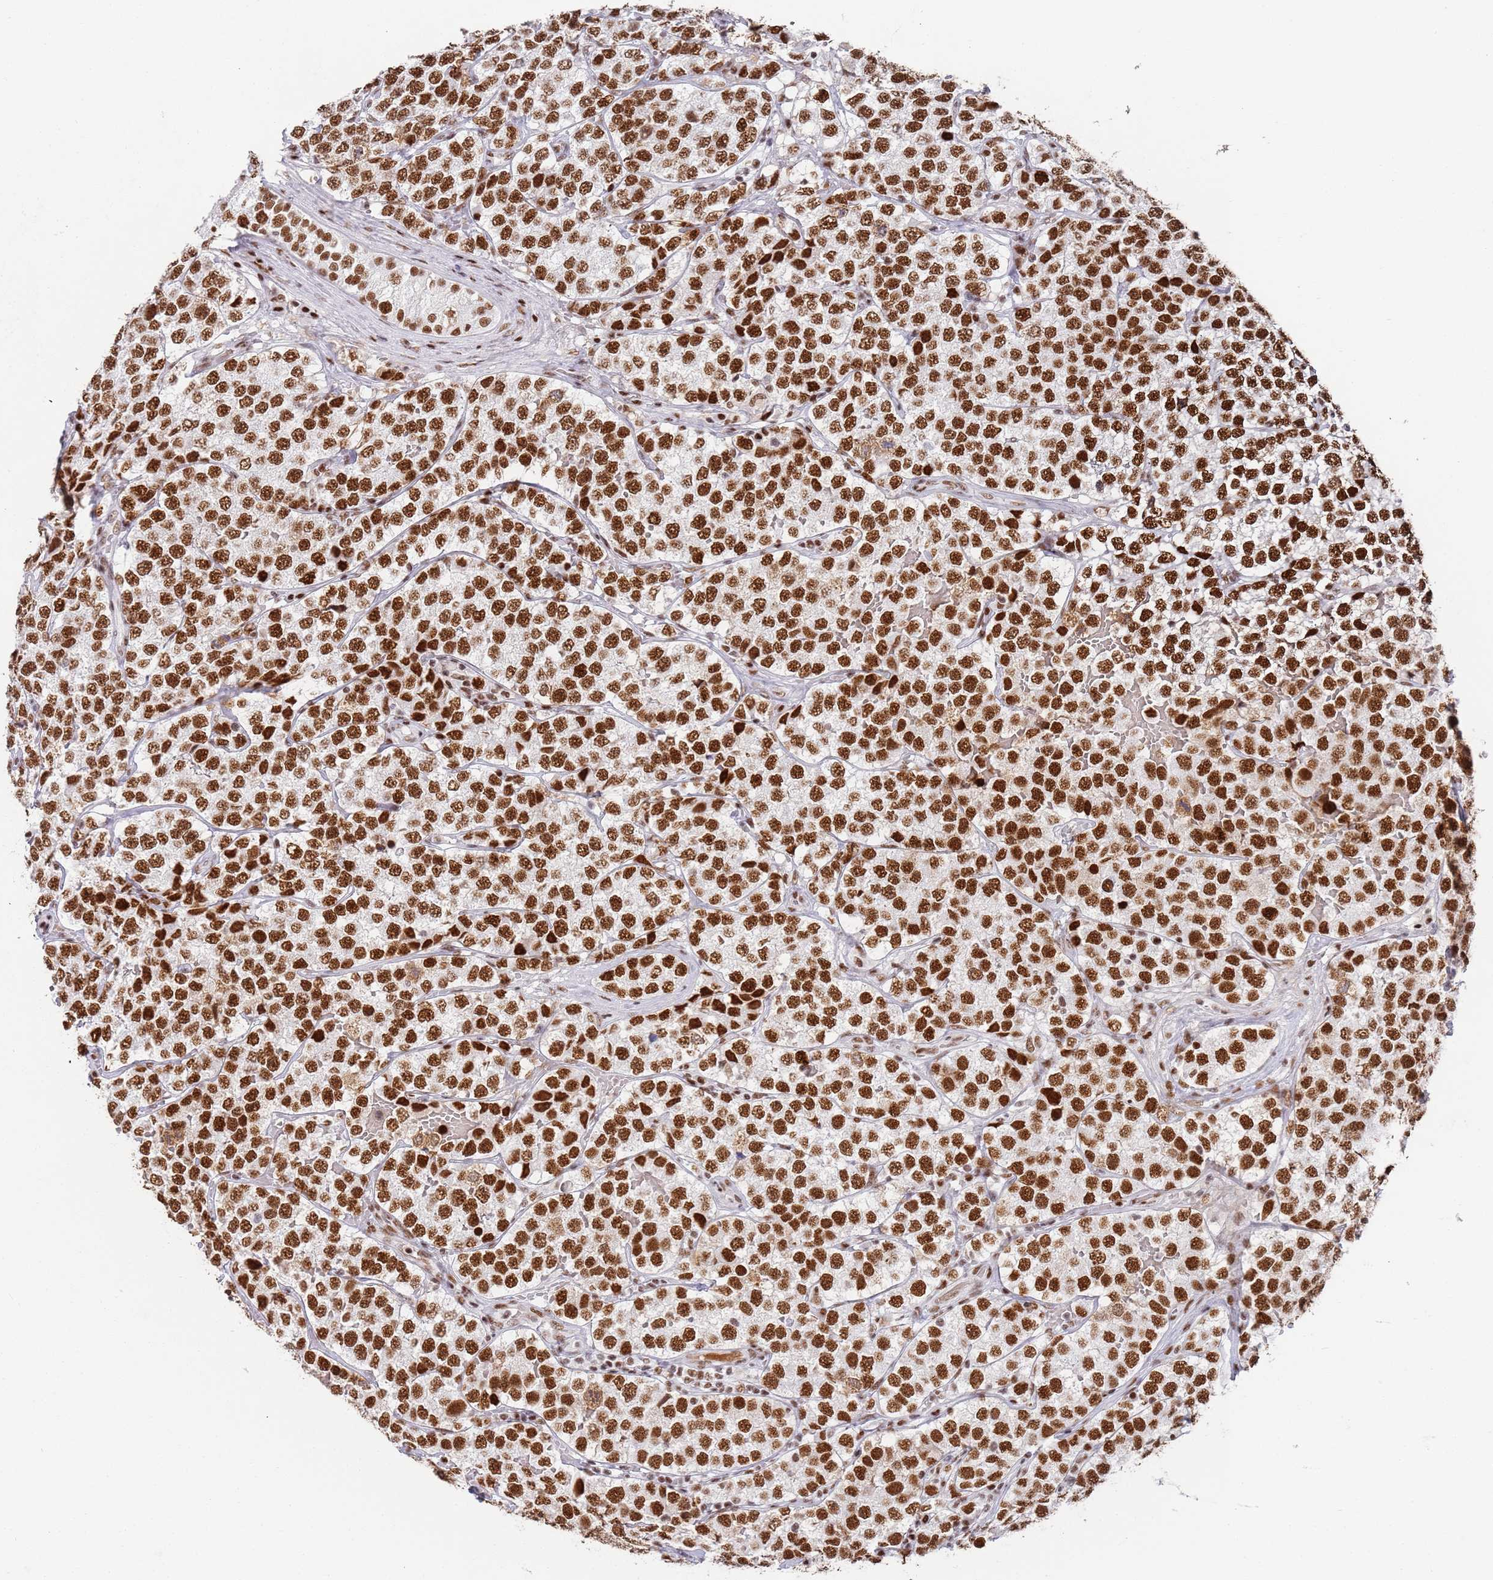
{"staining": {"intensity": "strong", "quantity": ">75%", "location": "nuclear"}, "tissue": "testis cancer", "cell_type": "Tumor cells", "image_type": "cancer", "snomed": [{"axis": "morphology", "description": "Seminoma, NOS"}, {"axis": "topography", "description": "Testis"}], "caption": "Testis seminoma stained for a protein reveals strong nuclear positivity in tumor cells.", "gene": "AKAP8L", "patient": {"sex": "male", "age": 34}}